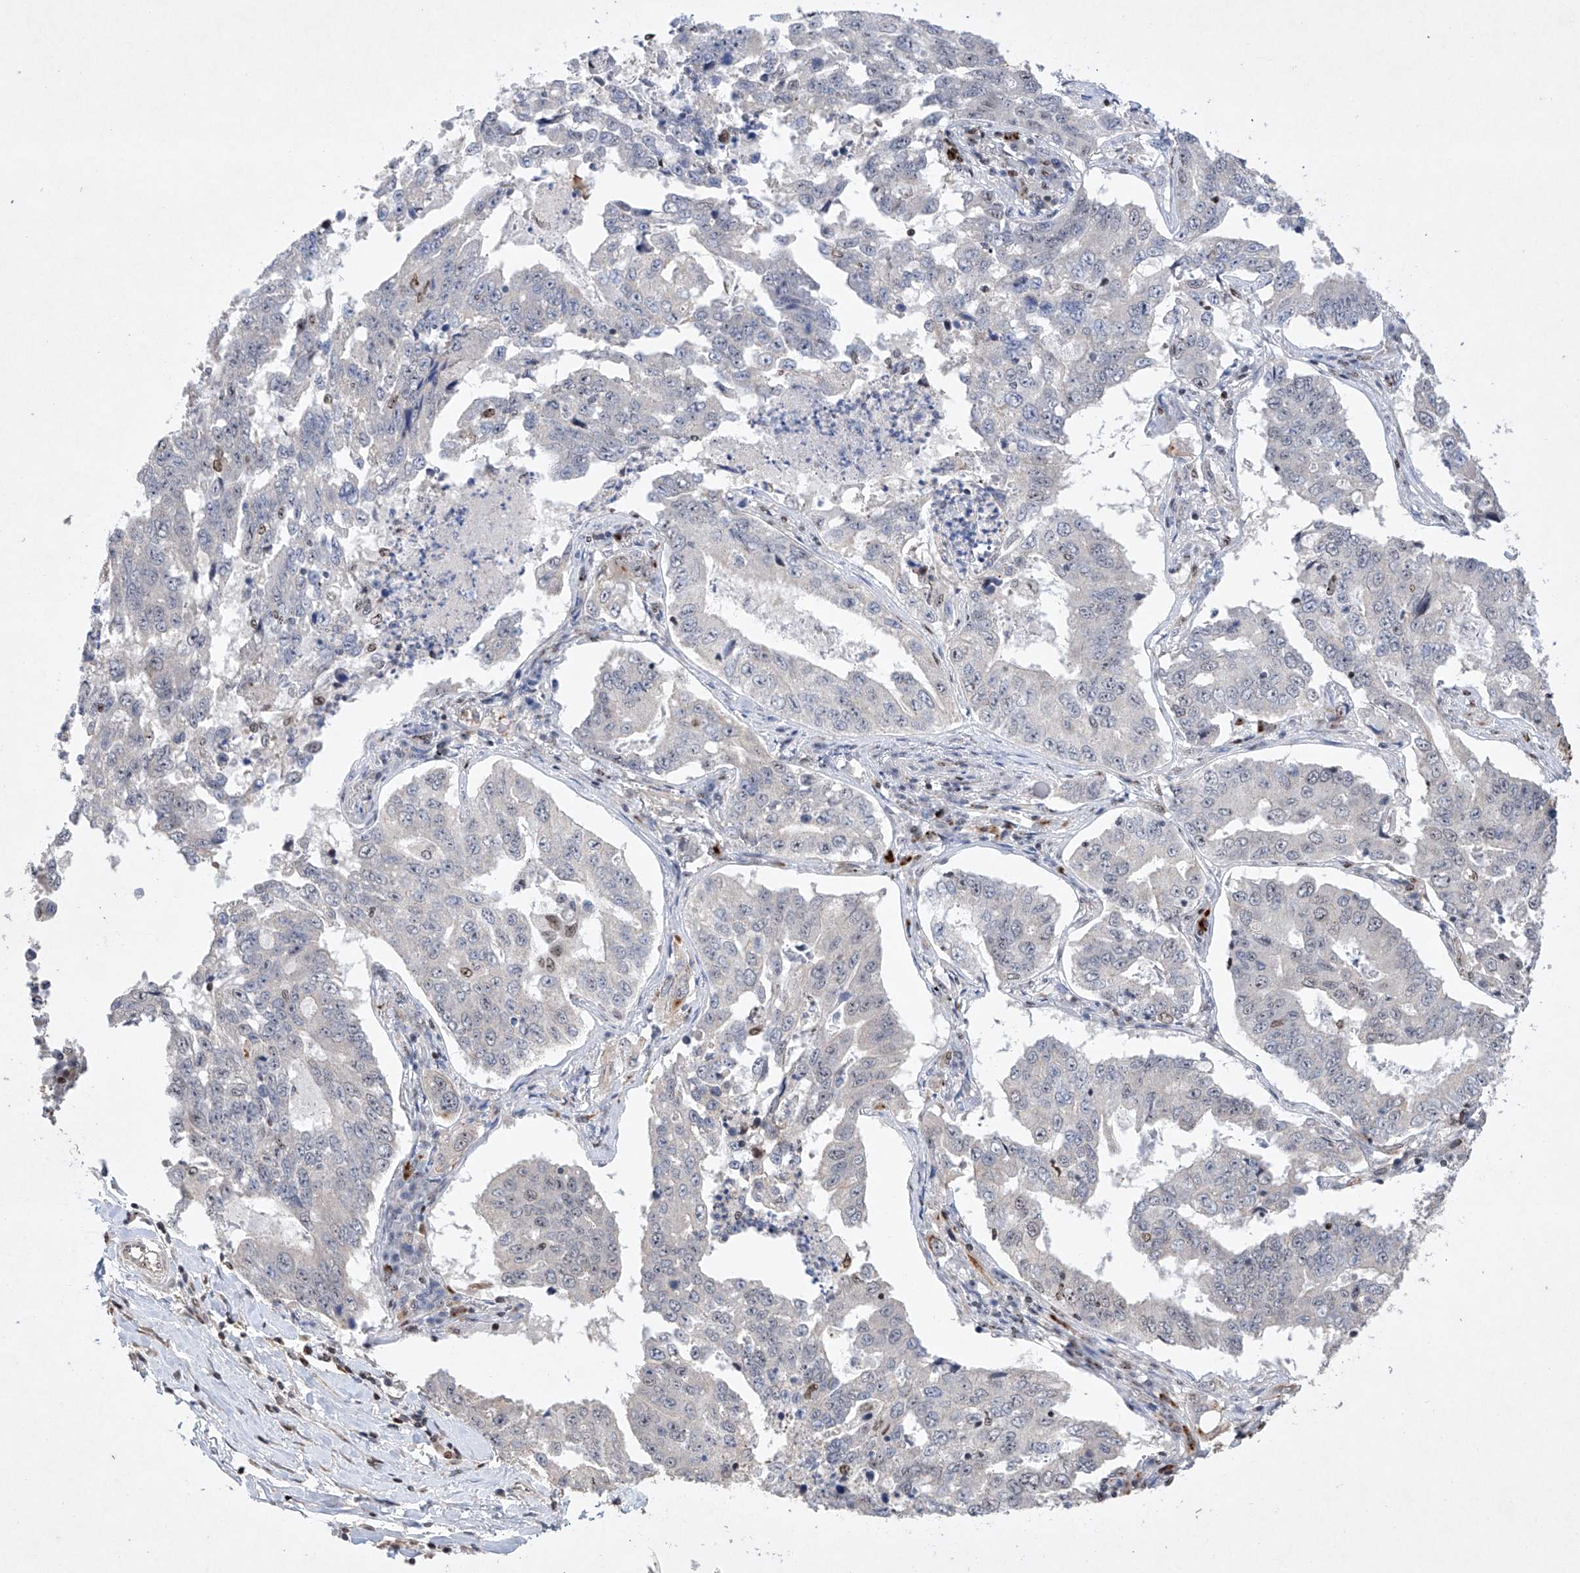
{"staining": {"intensity": "negative", "quantity": "none", "location": "none"}, "tissue": "lung cancer", "cell_type": "Tumor cells", "image_type": "cancer", "snomed": [{"axis": "morphology", "description": "Adenocarcinoma, NOS"}, {"axis": "topography", "description": "Lung"}], "caption": "DAB (3,3'-diaminobenzidine) immunohistochemical staining of human lung cancer exhibits no significant staining in tumor cells.", "gene": "AFG1L", "patient": {"sex": "female", "age": 51}}